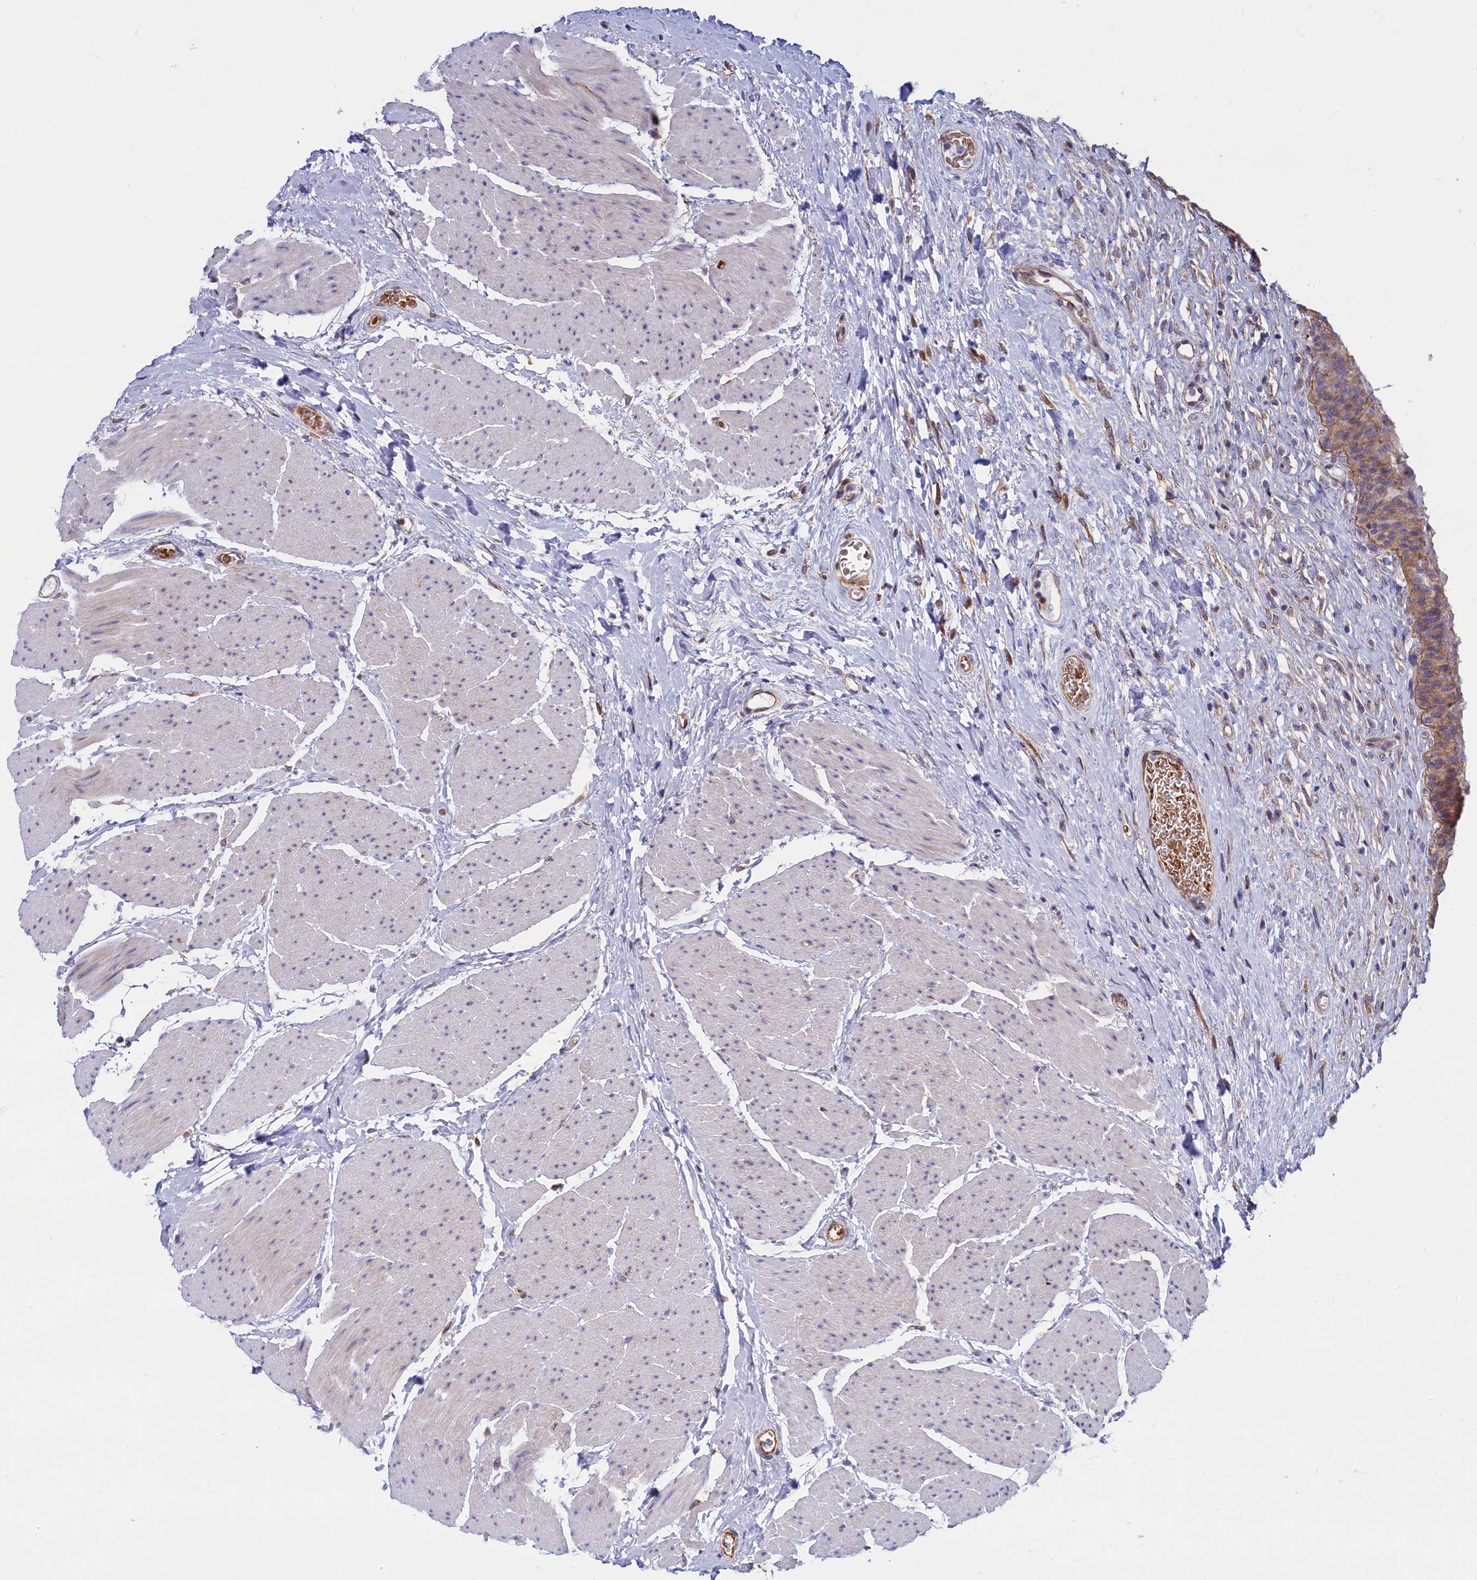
{"staining": {"intensity": "moderate", "quantity": ">75%", "location": "cytoplasmic/membranous"}, "tissue": "urinary bladder", "cell_type": "Urothelial cells", "image_type": "normal", "snomed": [{"axis": "morphology", "description": "Normal tissue, NOS"}, {"axis": "topography", "description": "Urinary bladder"}], "caption": "This is a photomicrograph of immunohistochemistry staining of unremarkable urinary bladder, which shows moderate expression in the cytoplasmic/membranous of urothelial cells.", "gene": "ABCC12", "patient": {"sex": "male", "age": 74}}